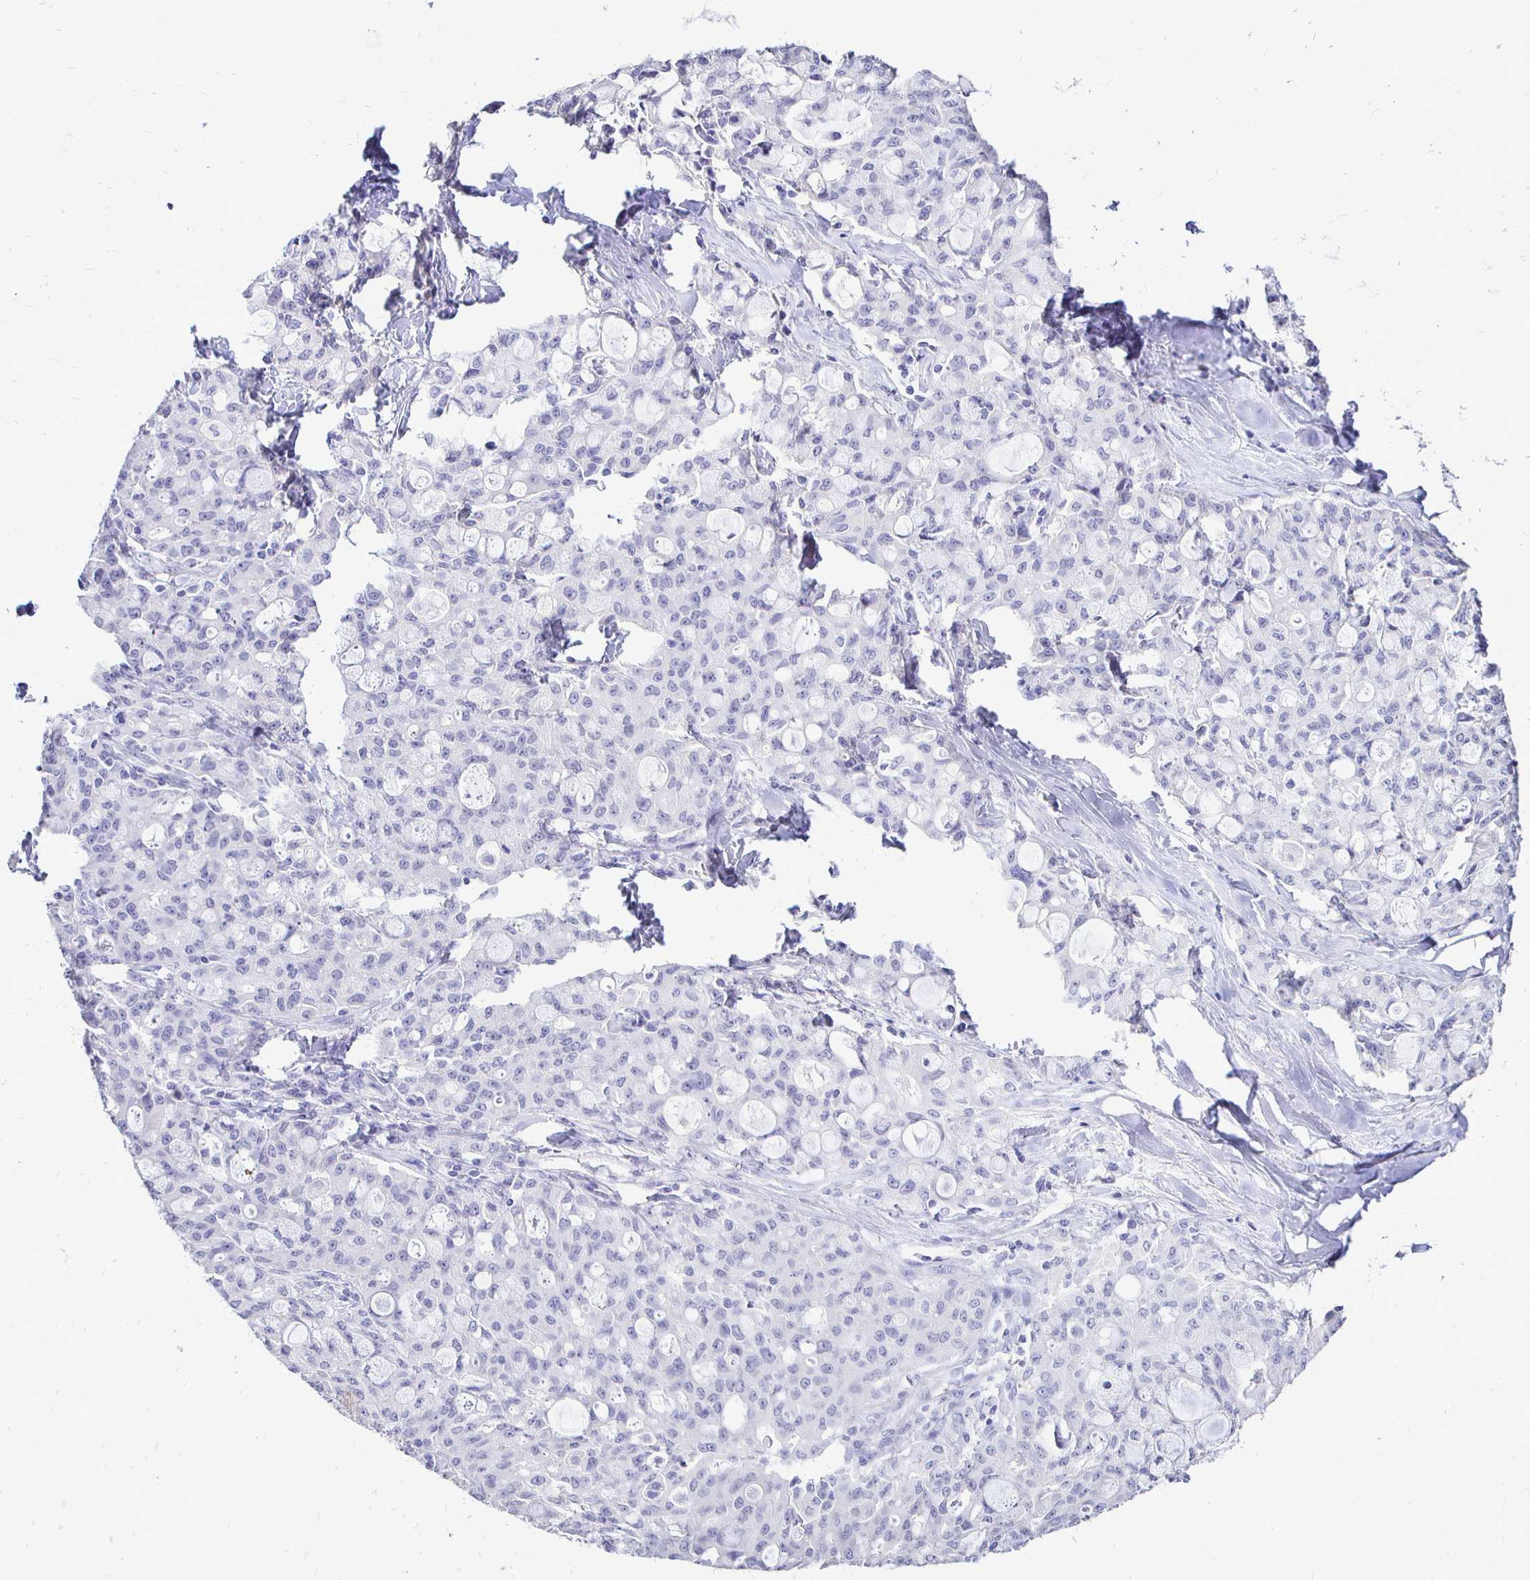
{"staining": {"intensity": "negative", "quantity": "none", "location": "none"}, "tissue": "lung cancer", "cell_type": "Tumor cells", "image_type": "cancer", "snomed": [{"axis": "morphology", "description": "Adenocarcinoma, NOS"}, {"axis": "topography", "description": "Lung"}], "caption": "The histopathology image demonstrates no significant expression in tumor cells of lung adenocarcinoma. The staining is performed using DAB brown chromogen with nuclei counter-stained in using hematoxylin.", "gene": "IRGC", "patient": {"sex": "female", "age": 44}}